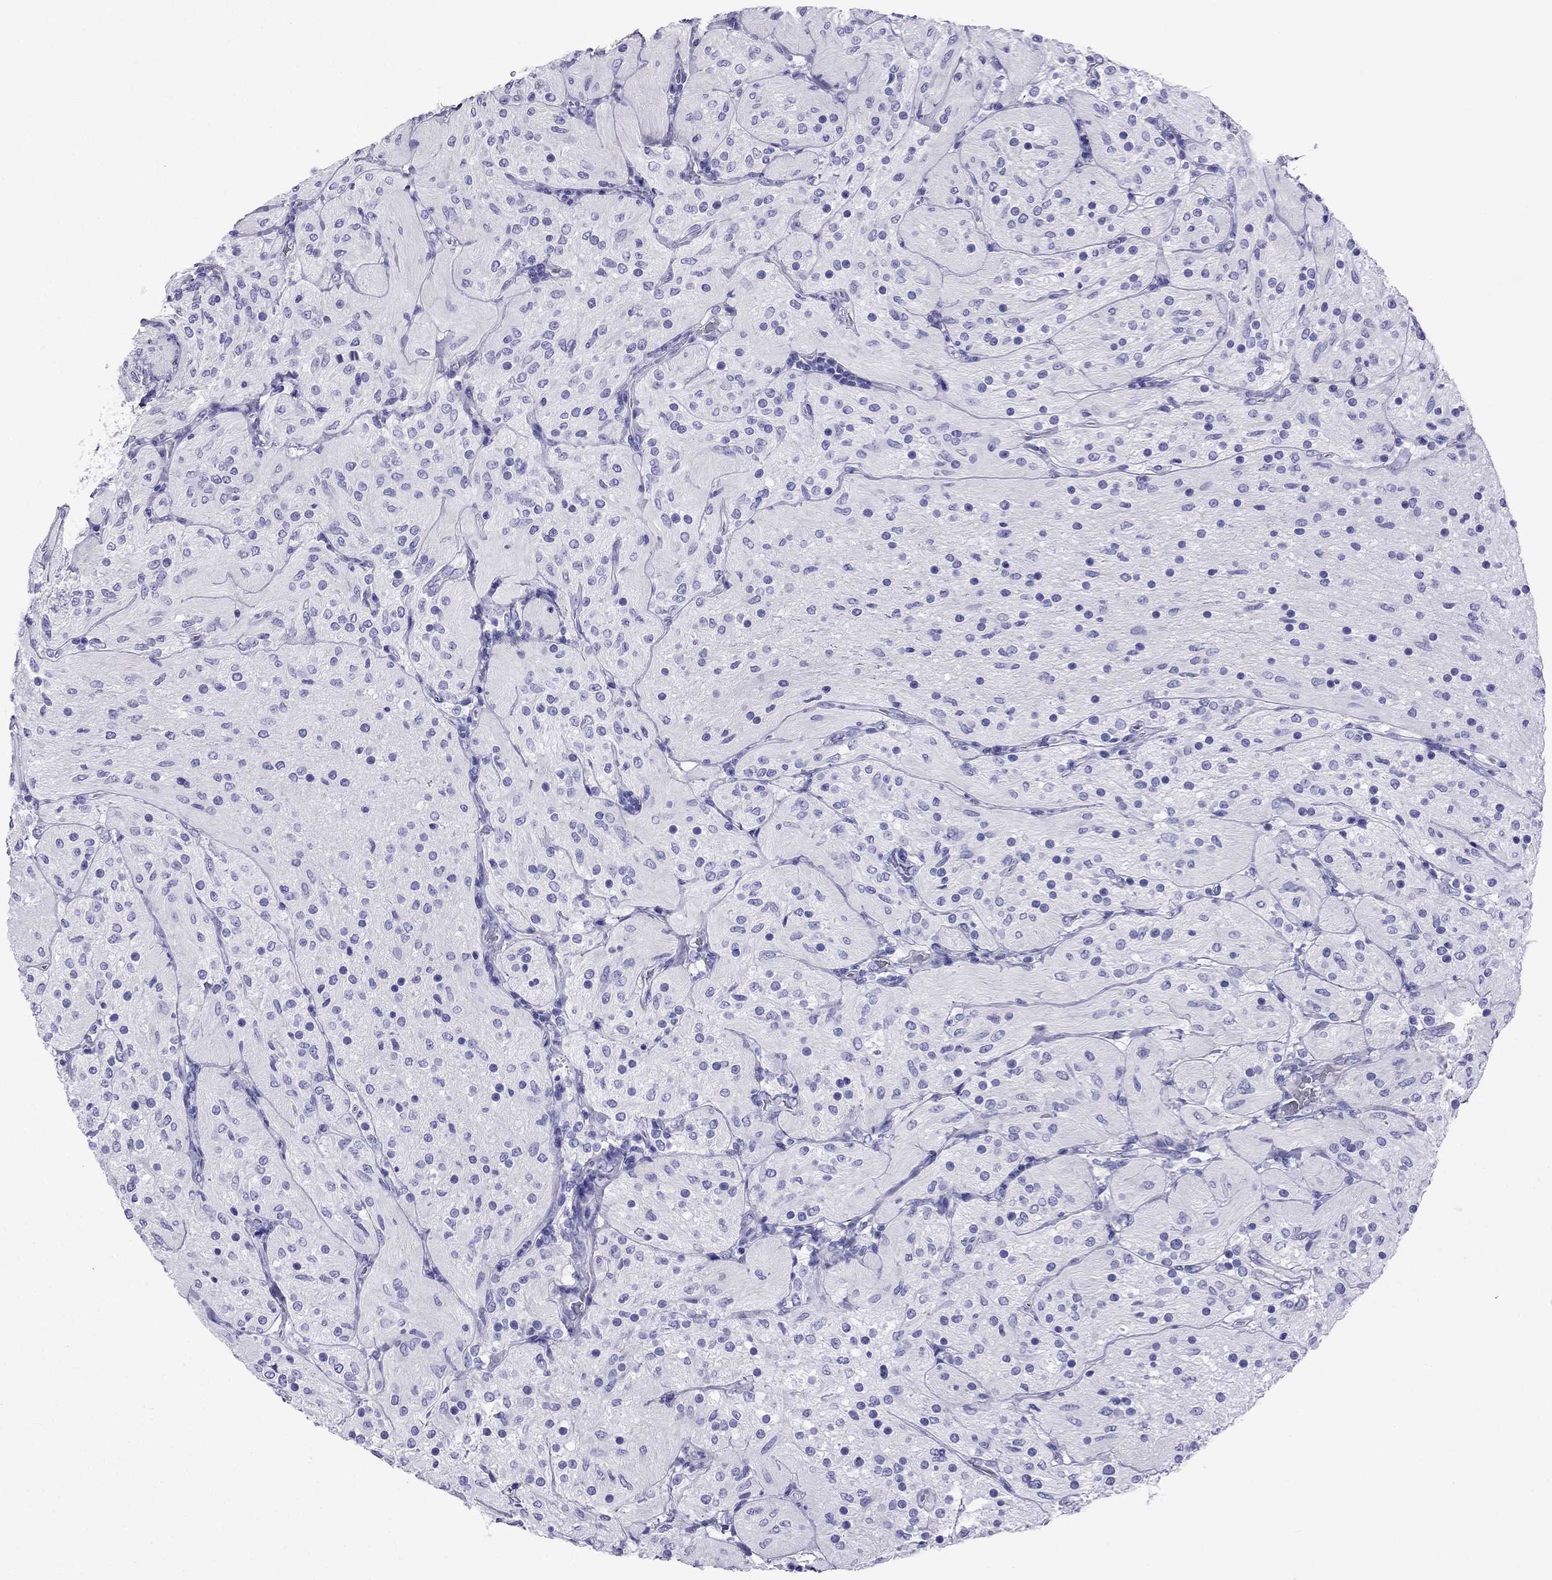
{"staining": {"intensity": "negative", "quantity": "none", "location": "none"}, "tissue": "glioma", "cell_type": "Tumor cells", "image_type": "cancer", "snomed": [{"axis": "morphology", "description": "Glioma, malignant, Low grade"}, {"axis": "topography", "description": "Brain"}], "caption": "High magnification brightfield microscopy of glioma stained with DAB (3,3'-diaminobenzidine) (brown) and counterstained with hematoxylin (blue): tumor cells show no significant expression. (IHC, brightfield microscopy, high magnification).", "gene": "ARR3", "patient": {"sex": "male", "age": 3}}